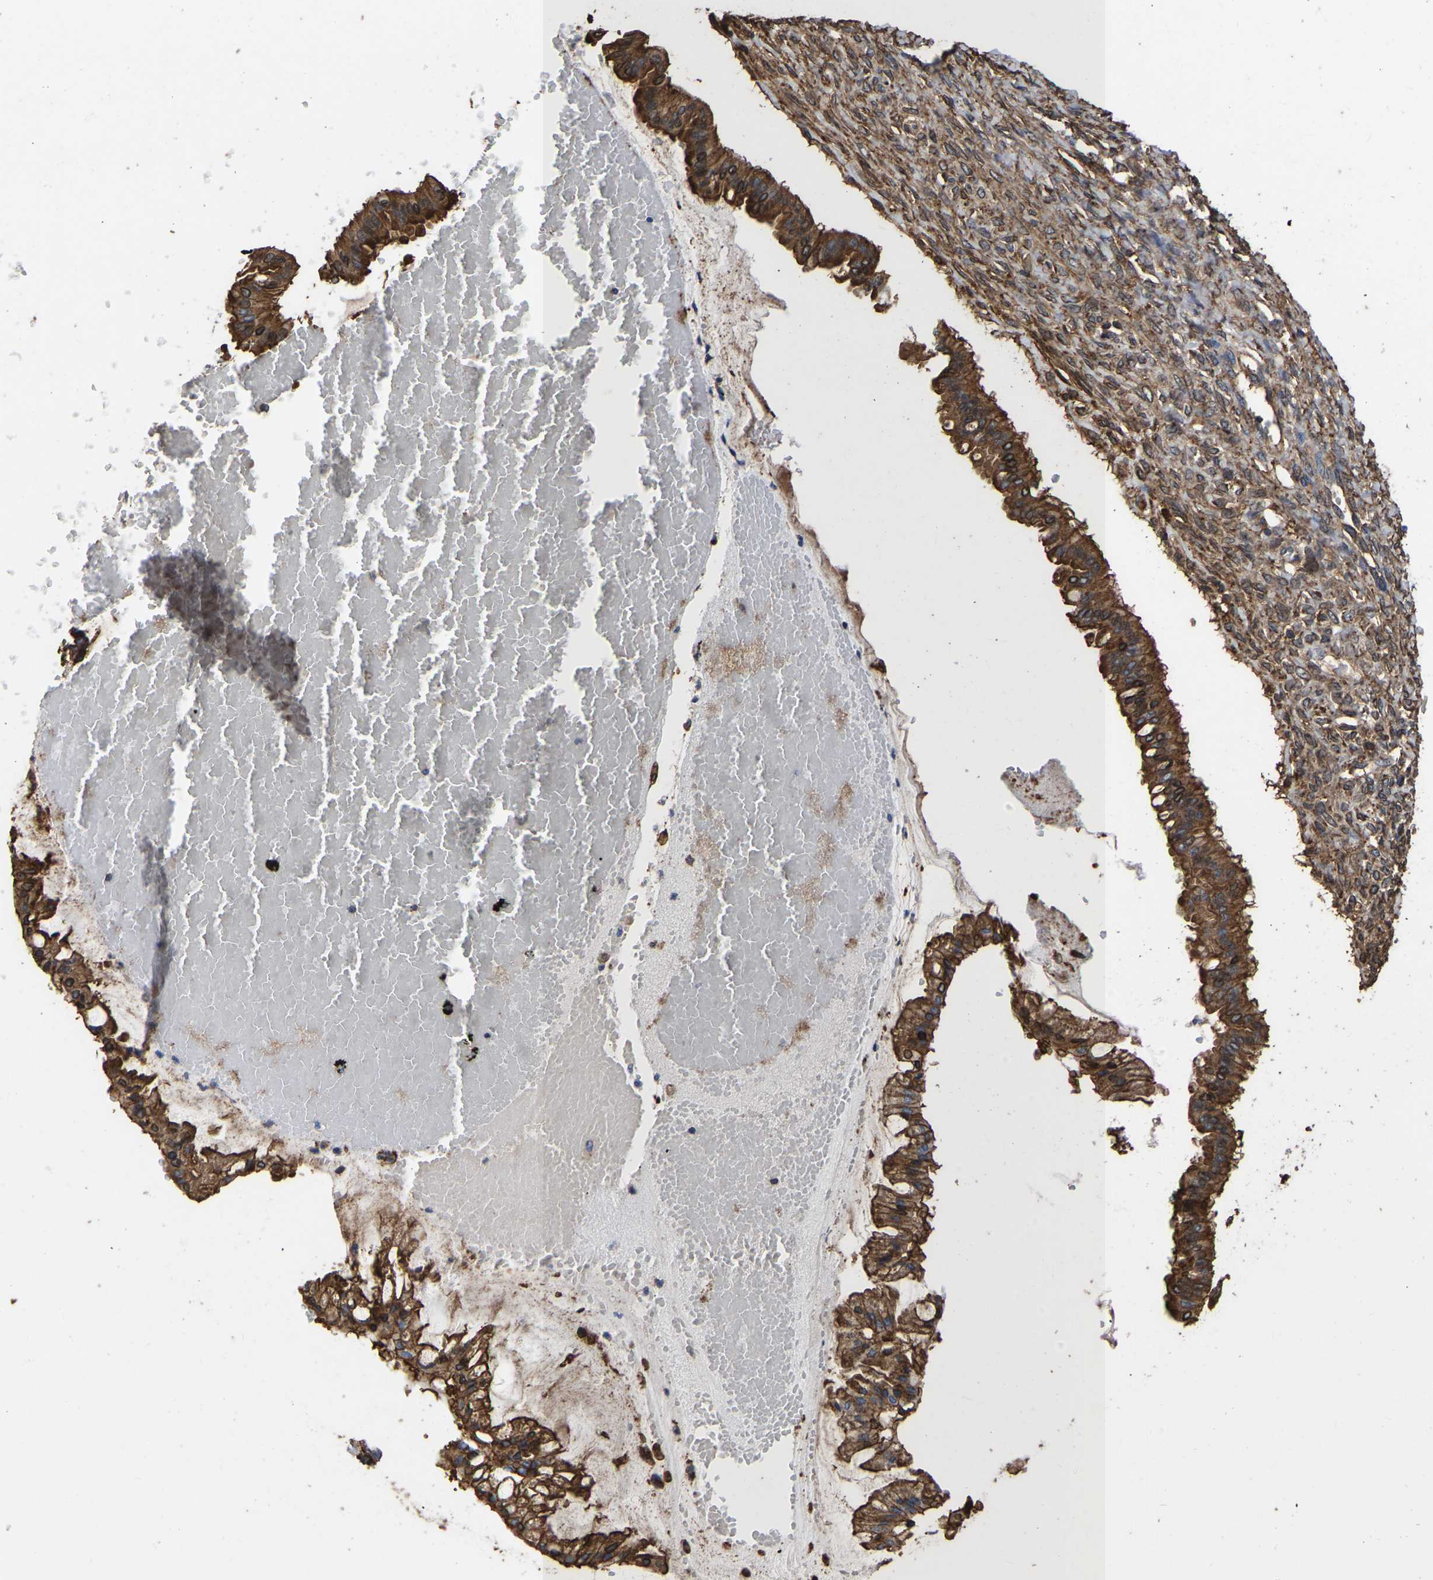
{"staining": {"intensity": "strong", "quantity": ">75%", "location": "cytoplasmic/membranous"}, "tissue": "ovarian cancer", "cell_type": "Tumor cells", "image_type": "cancer", "snomed": [{"axis": "morphology", "description": "Cystadenocarcinoma, mucinous, NOS"}, {"axis": "topography", "description": "Ovary"}], "caption": "Immunohistochemical staining of human ovarian cancer displays strong cytoplasmic/membranous protein positivity in approximately >75% of tumor cells. The staining is performed using DAB brown chromogen to label protein expression. The nuclei are counter-stained blue using hematoxylin.", "gene": "LIF", "patient": {"sex": "female", "age": 73}}